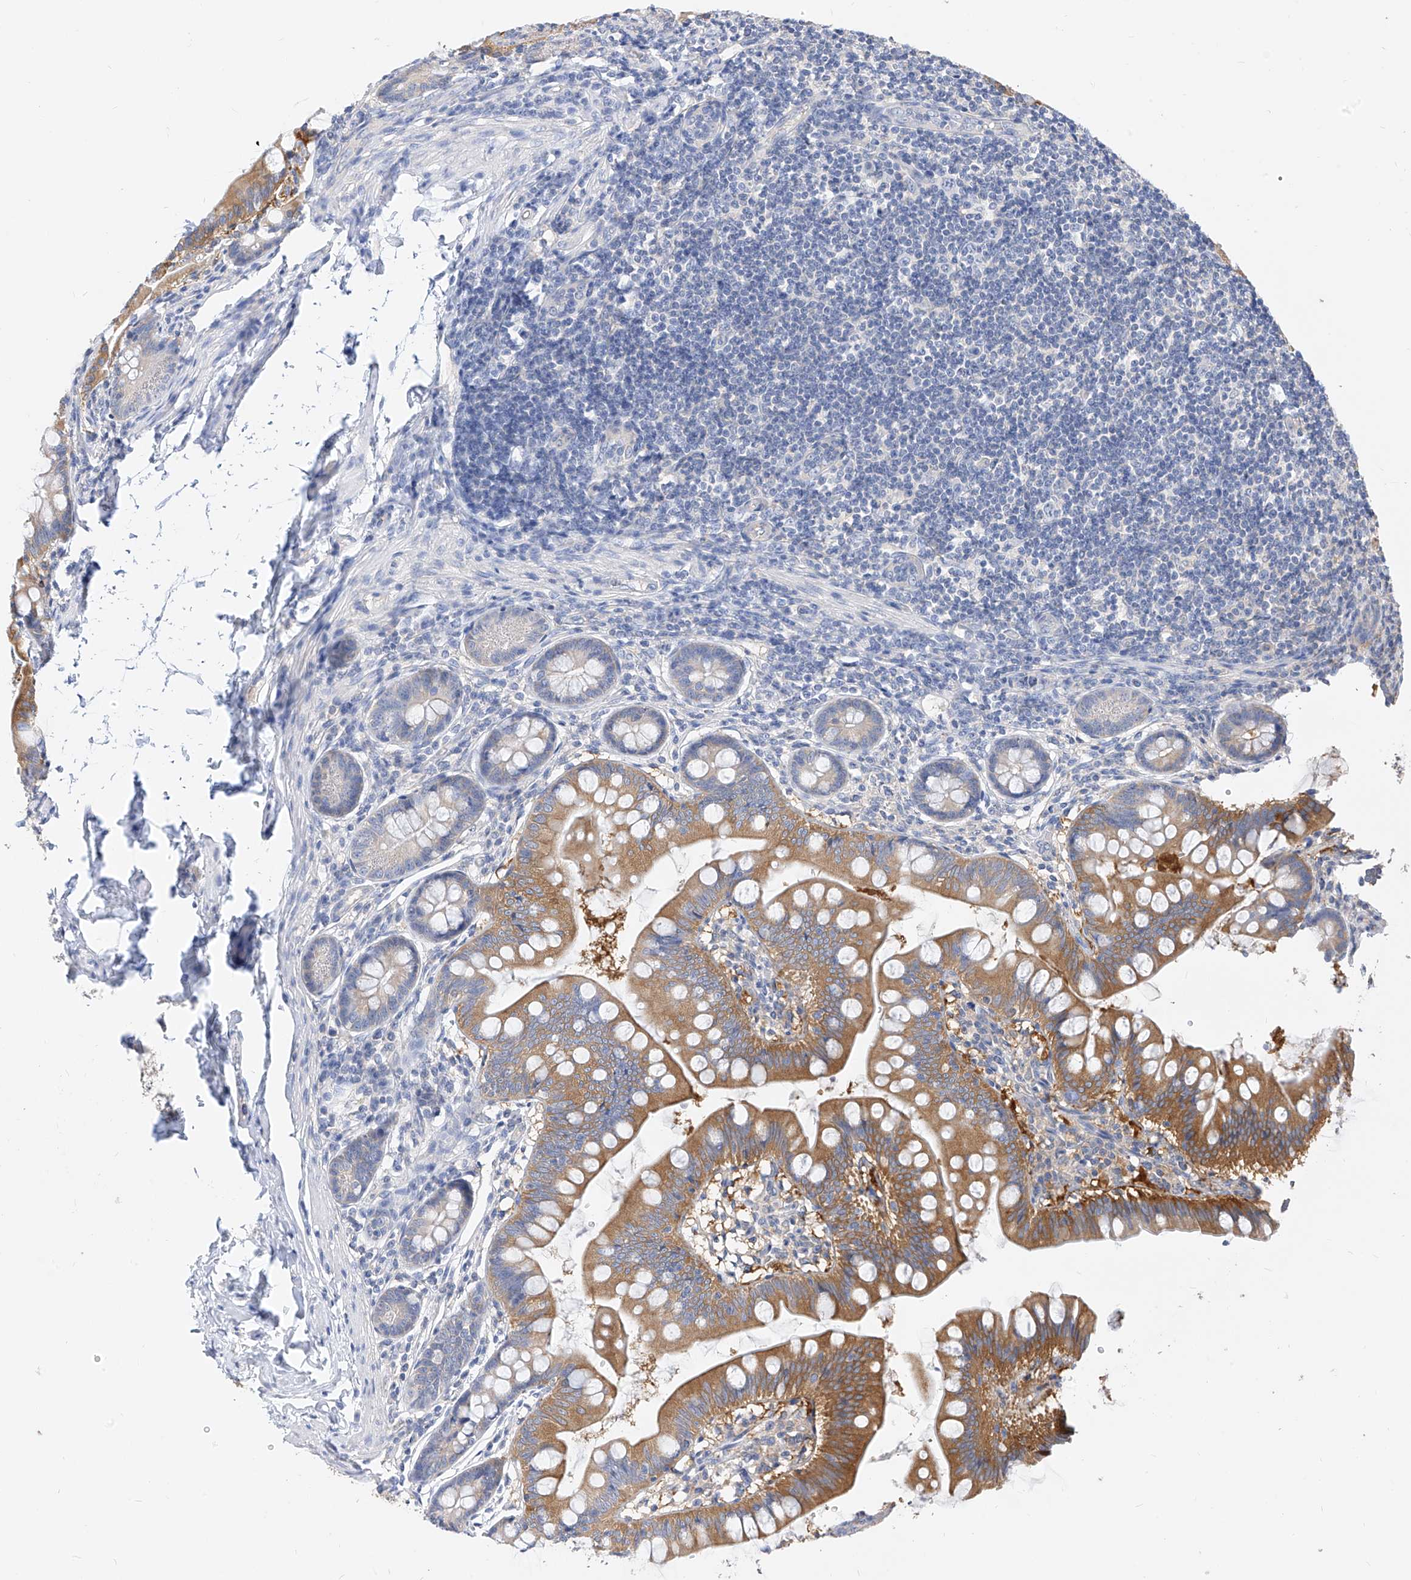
{"staining": {"intensity": "moderate", "quantity": "25%-75%", "location": "cytoplasmic/membranous"}, "tissue": "small intestine", "cell_type": "Glandular cells", "image_type": "normal", "snomed": [{"axis": "morphology", "description": "Normal tissue, NOS"}, {"axis": "topography", "description": "Small intestine"}], "caption": "DAB (3,3'-diaminobenzidine) immunohistochemical staining of unremarkable small intestine exhibits moderate cytoplasmic/membranous protein positivity in about 25%-75% of glandular cells. (DAB = brown stain, brightfield microscopy at high magnification).", "gene": "ZZEF1", "patient": {"sex": "male", "age": 7}}